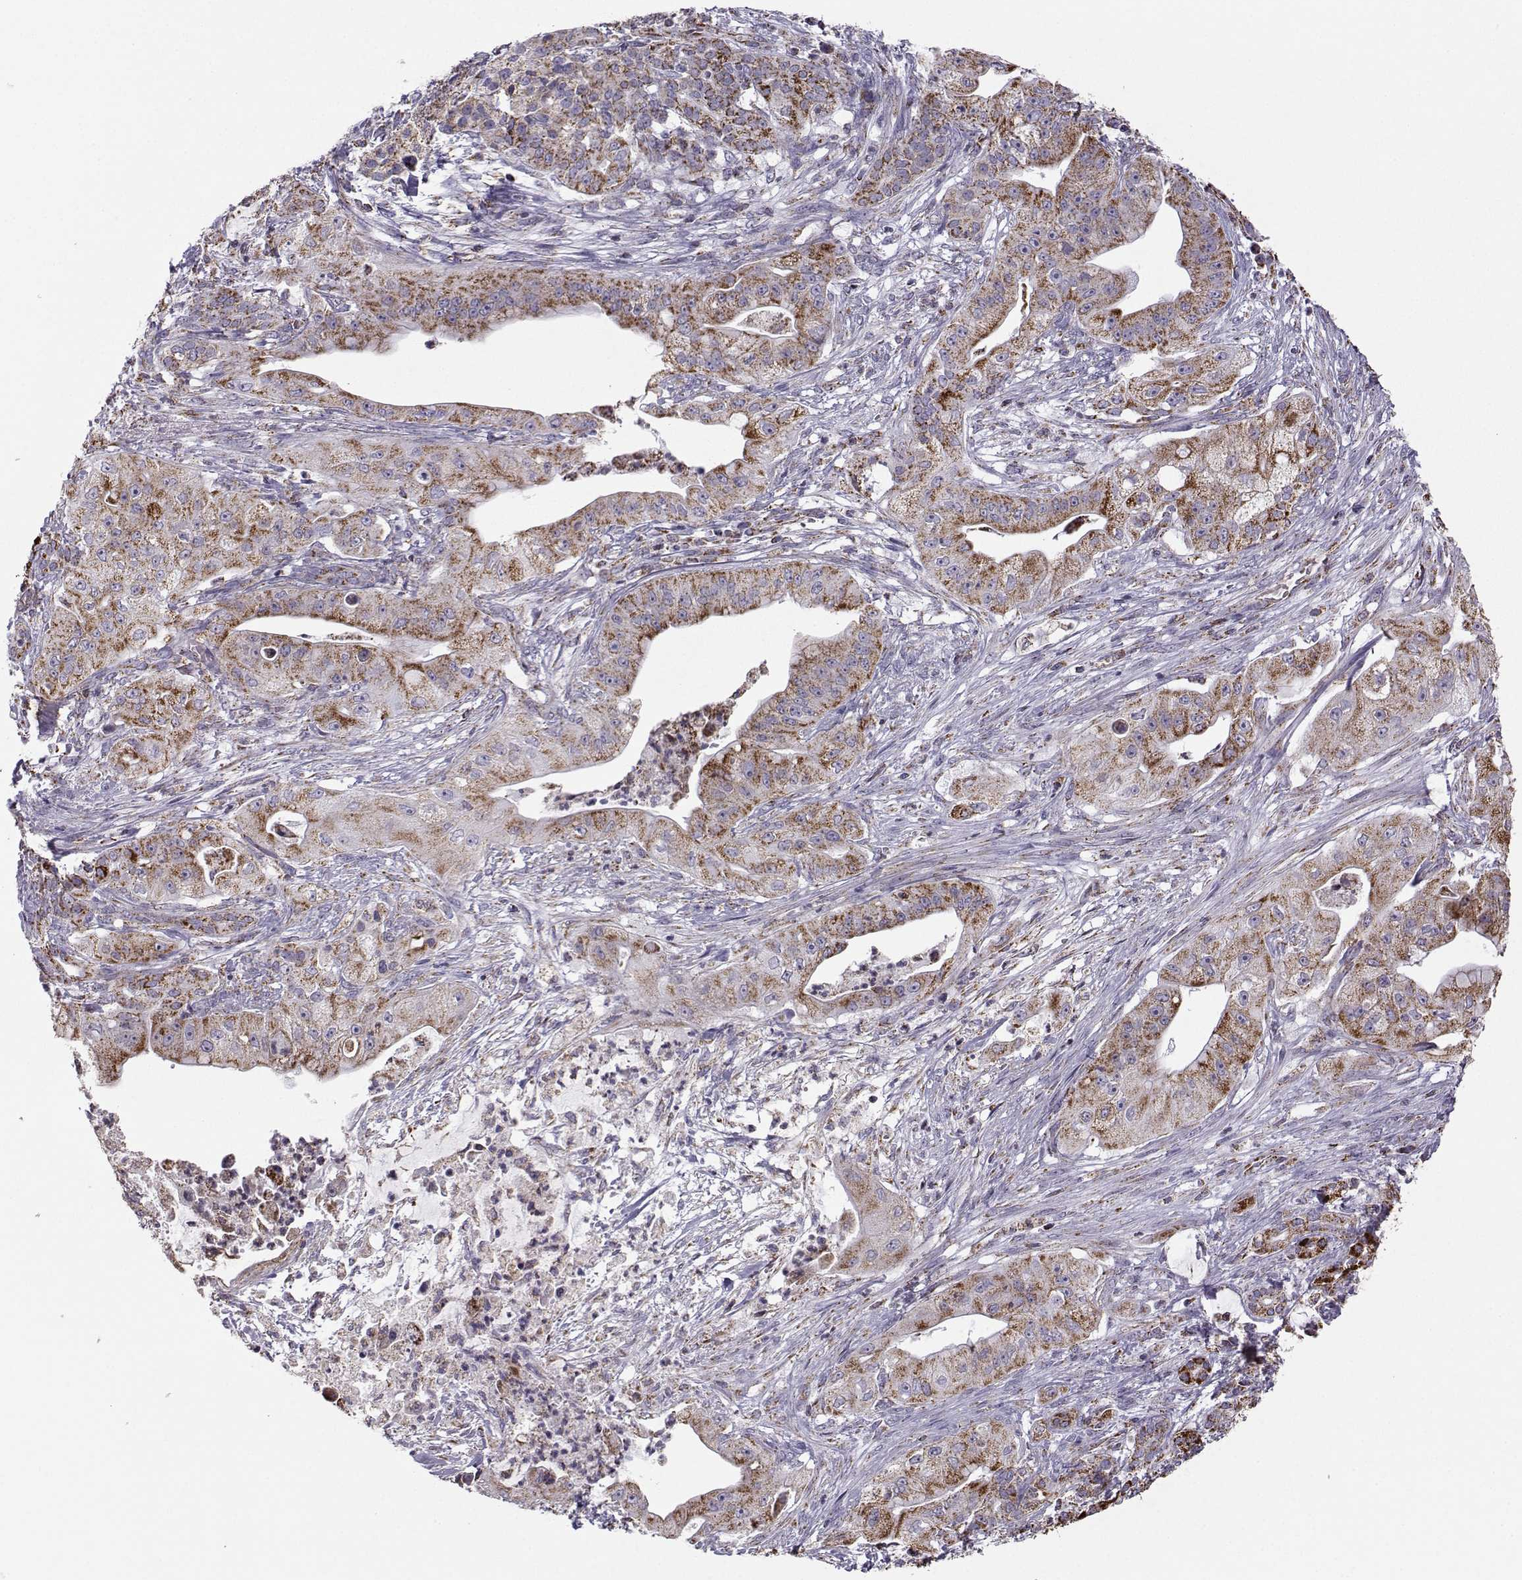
{"staining": {"intensity": "strong", "quantity": "25%-75%", "location": "cytoplasmic/membranous"}, "tissue": "pancreatic cancer", "cell_type": "Tumor cells", "image_type": "cancer", "snomed": [{"axis": "morphology", "description": "Normal tissue, NOS"}, {"axis": "morphology", "description": "Inflammation, NOS"}, {"axis": "morphology", "description": "Adenocarcinoma, NOS"}, {"axis": "topography", "description": "Pancreas"}], "caption": "Pancreatic cancer (adenocarcinoma) stained with immunohistochemistry (IHC) reveals strong cytoplasmic/membranous expression in about 25%-75% of tumor cells. (Brightfield microscopy of DAB IHC at high magnification).", "gene": "NECAB3", "patient": {"sex": "male", "age": 57}}